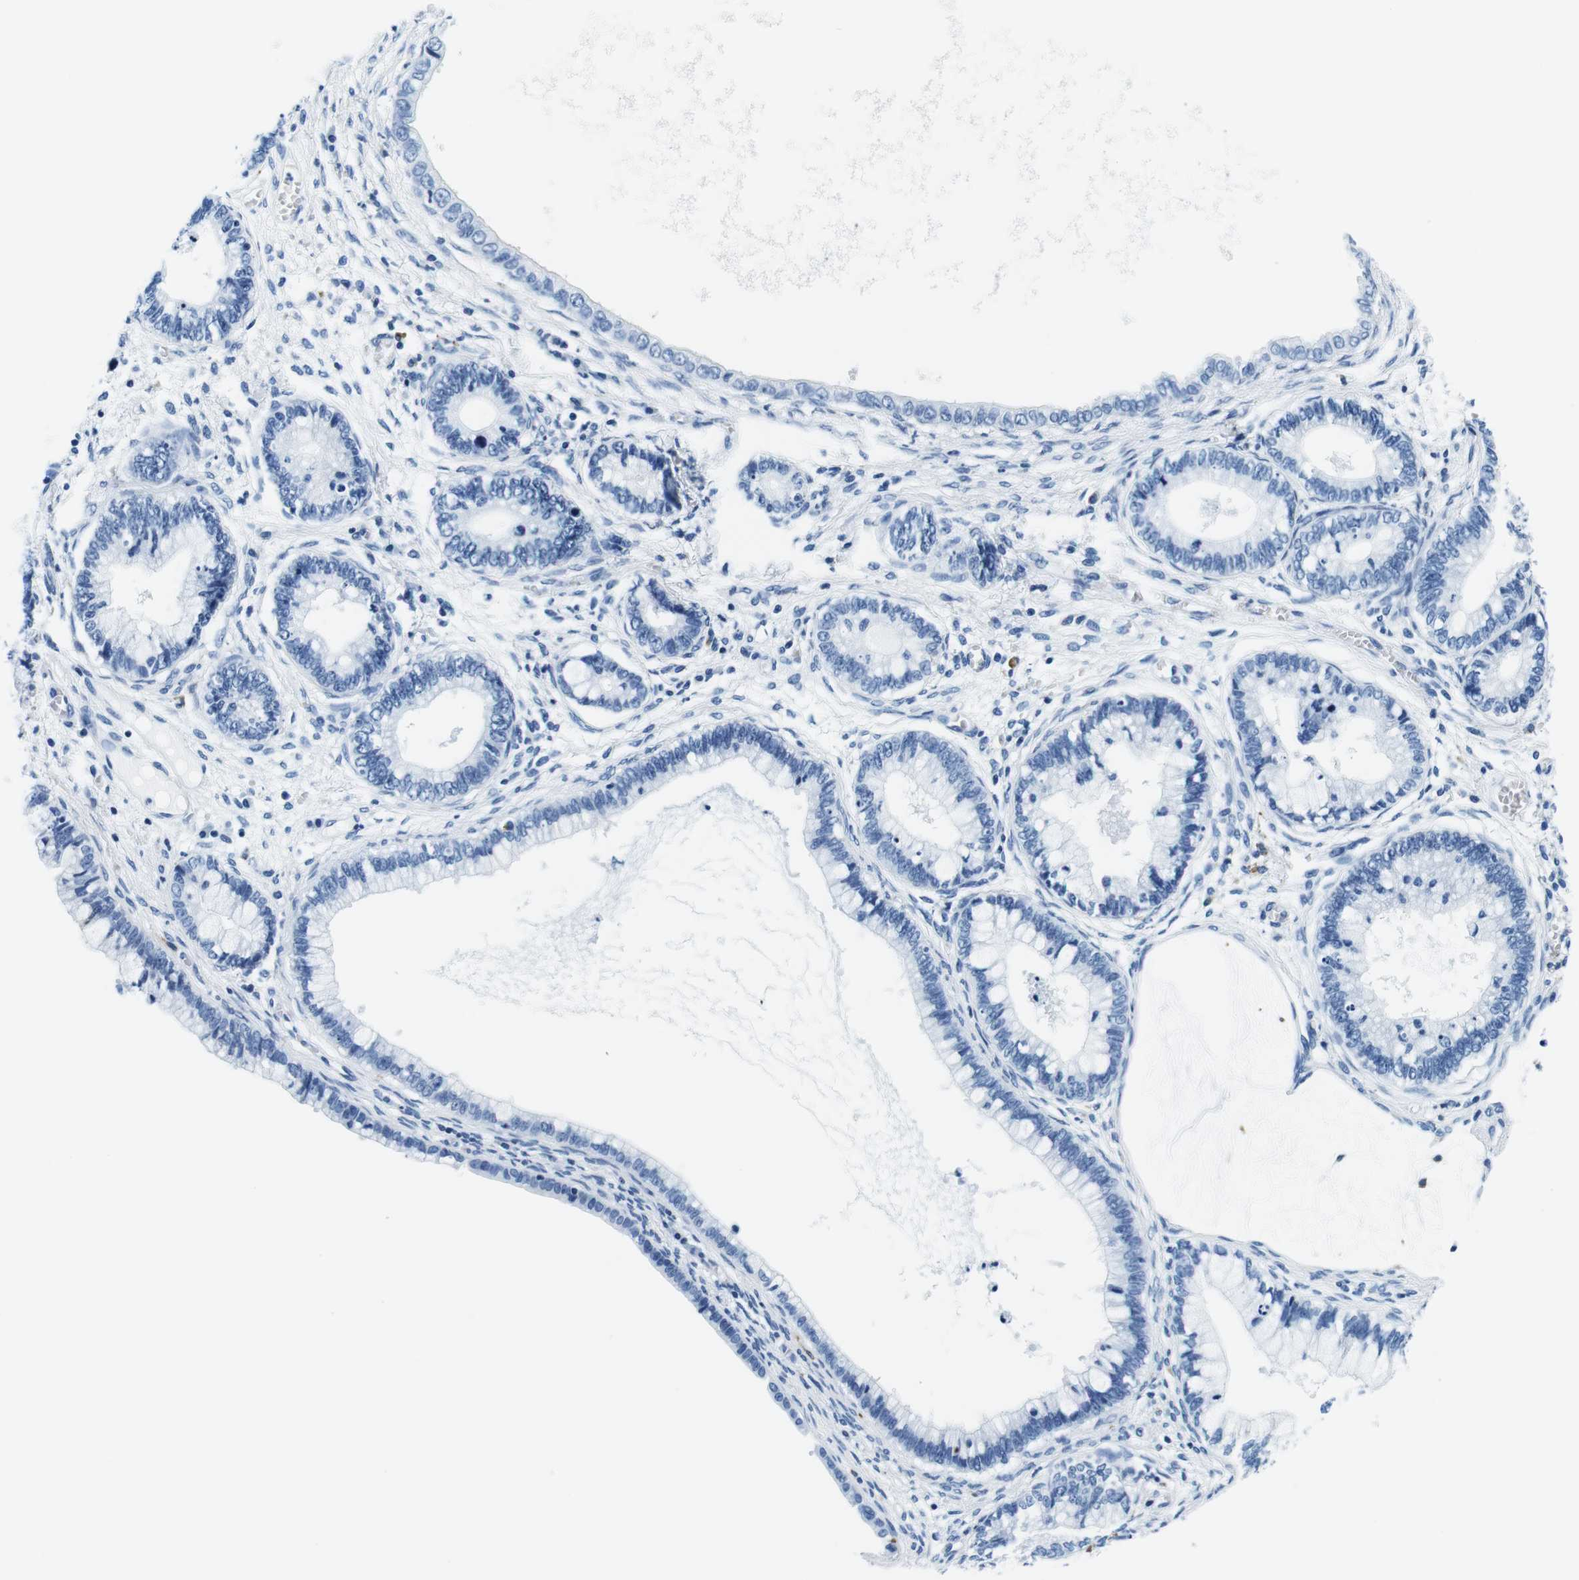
{"staining": {"intensity": "negative", "quantity": "none", "location": "none"}, "tissue": "cervical cancer", "cell_type": "Tumor cells", "image_type": "cancer", "snomed": [{"axis": "morphology", "description": "Adenocarcinoma, NOS"}, {"axis": "topography", "description": "Cervix"}], "caption": "This is an immunohistochemistry (IHC) image of cervical cancer. There is no positivity in tumor cells.", "gene": "HLA-DRB1", "patient": {"sex": "female", "age": 44}}